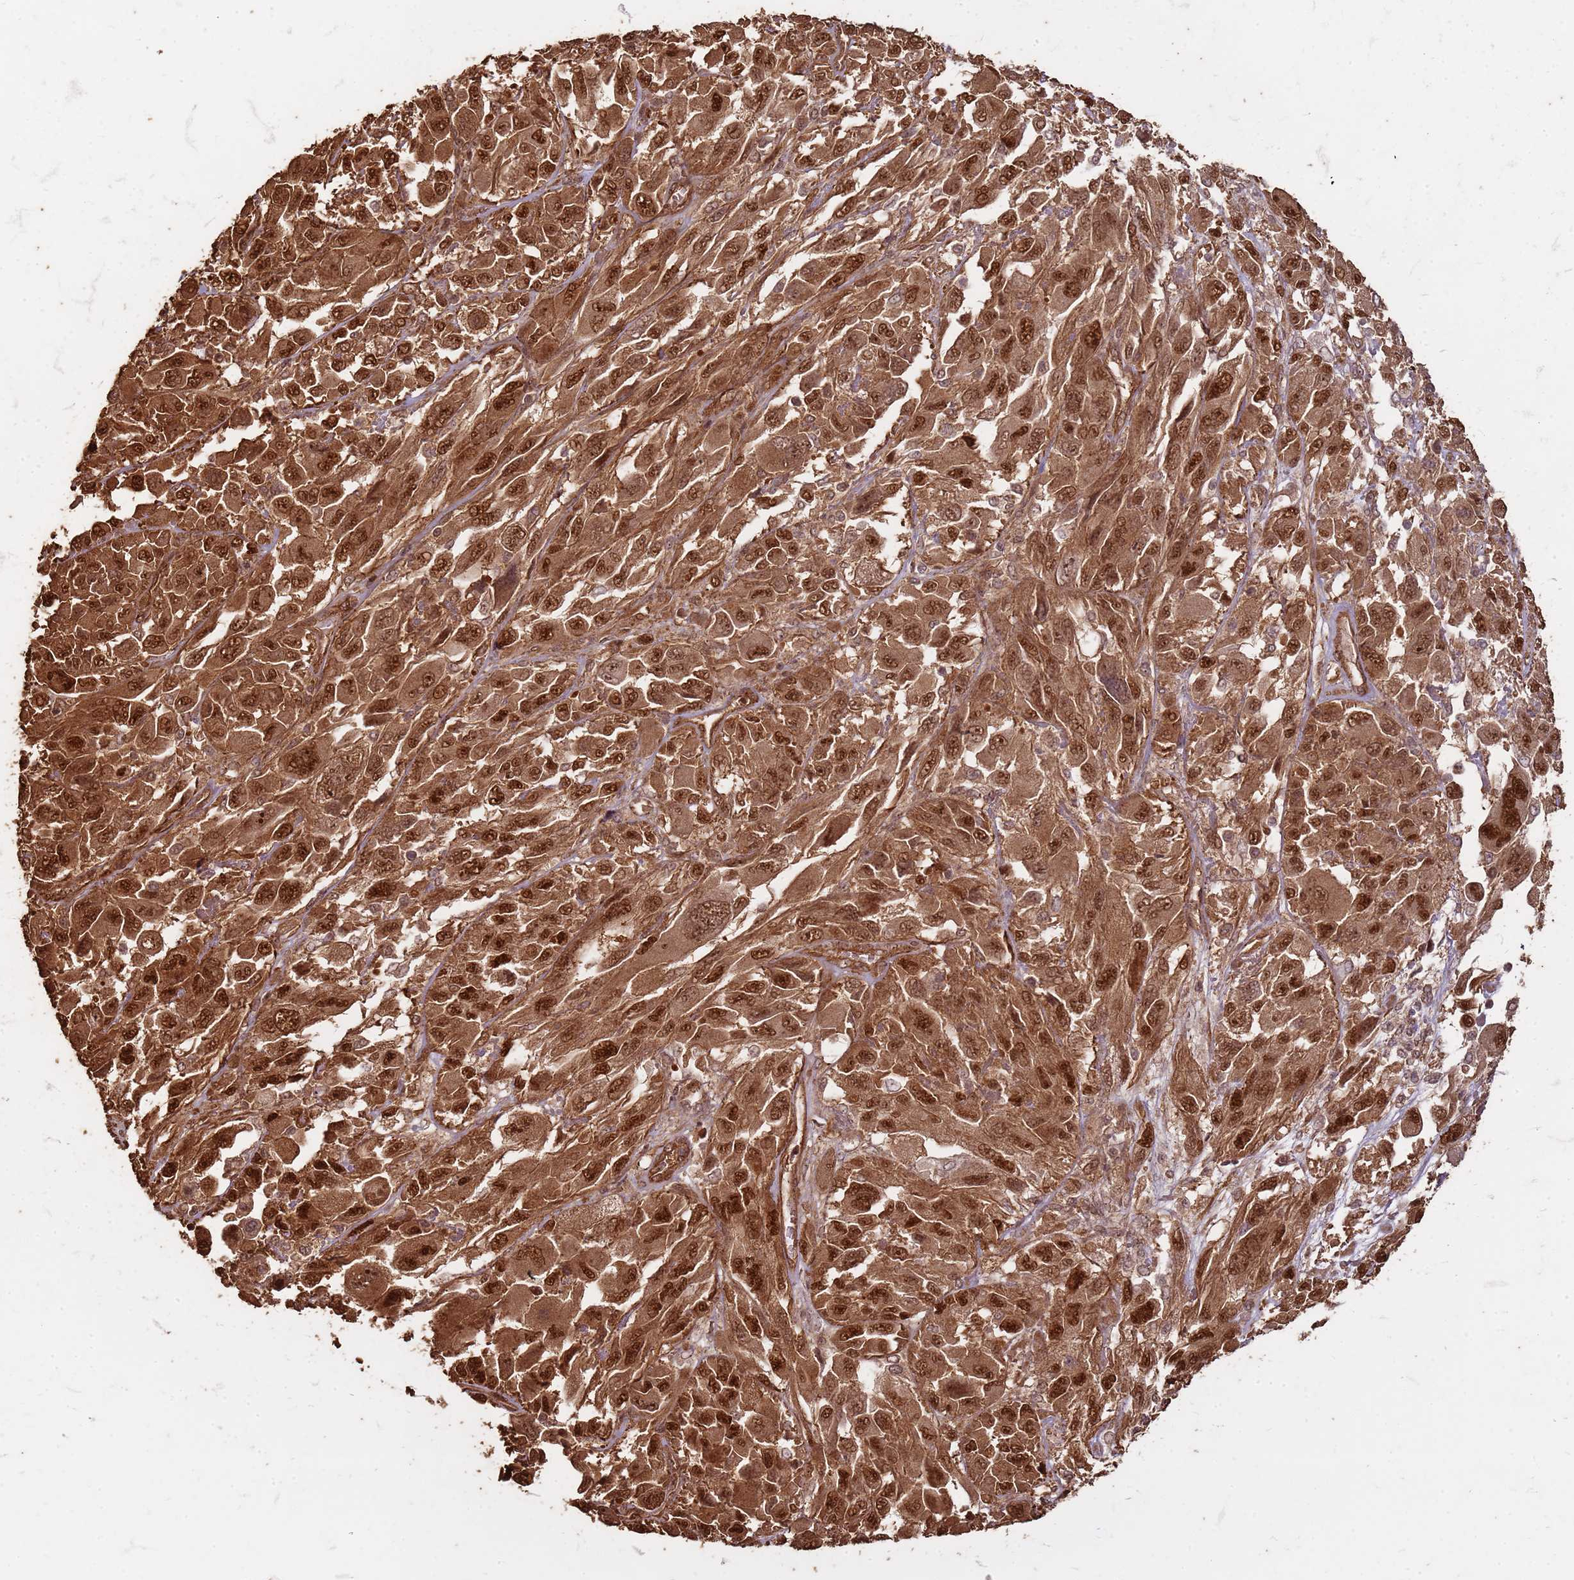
{"staining": {"intensity": "strong", "quantity": ">75%", "location": "cytoplasmic/membranous,nuclear"}, "tissue": "melanoma", "cell_type": "Tumor cells", "image_type": "cancer", "snomed": [{"axis": "morphology", "description": "Malignant melanoma, NOS"}, {"axis": "topography", "description": "Skin"}], "caption": "Protein staining demonstrates strong cytoplasmic/membranous and nuclear positivity in about >75% of tumor cells in melanoma.", "gene": "KIF26A", "patient": {"sex": "female", "age": 91}}